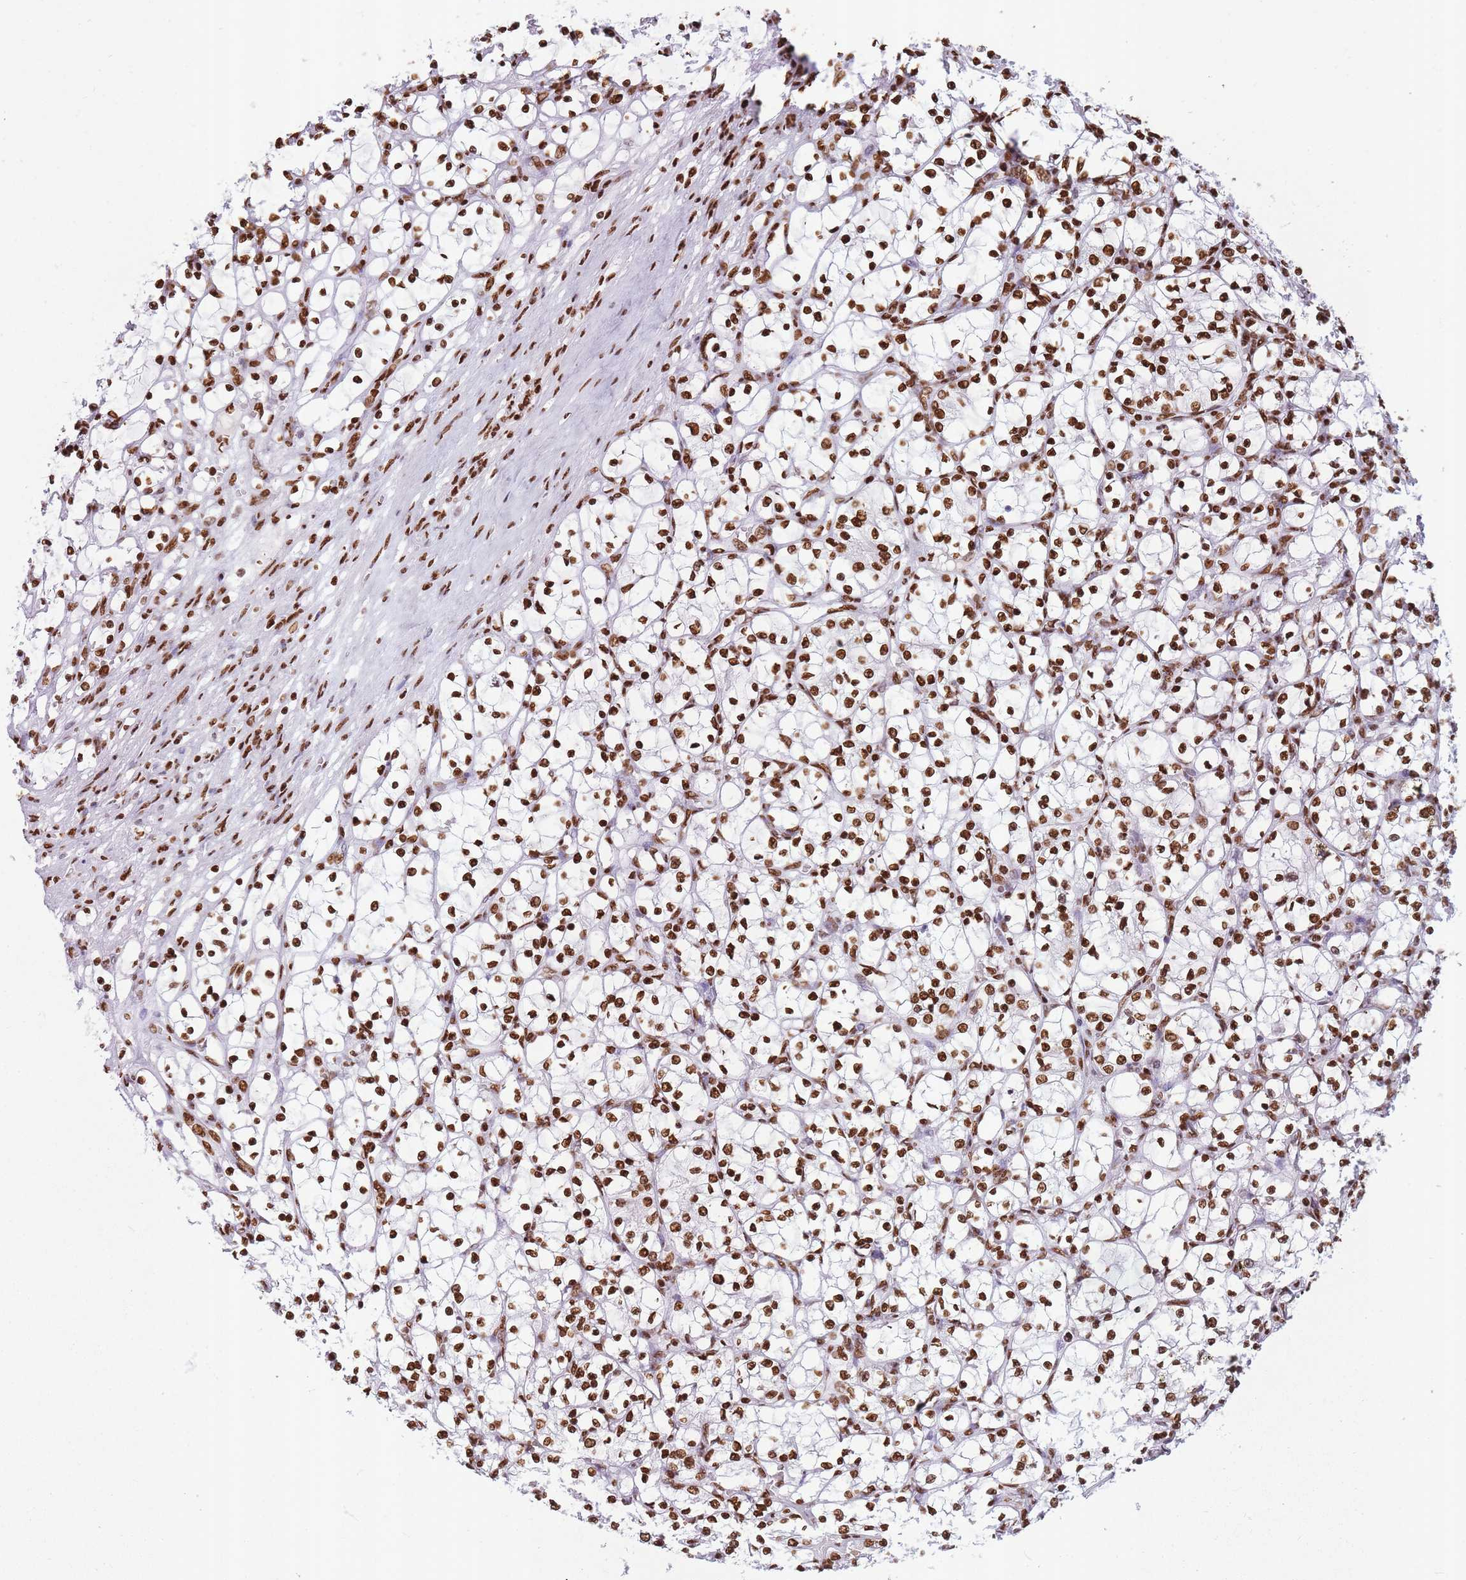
{"staining": {"intensity": "strong", "quantity": ">75%", "location": "nuclear"}, "tissue": "renal cancer", "cell_type": "Tumor cells", "image_type": "cancer", "snomed": [{"axis": "morphology", "description": "Adenocarcinoma, NOS"}, {"axis": "topography", "description": "Kidney"}], "caption": "An image of renal adenocarcinoma stained for a protein demonstrates strong nuclear brown staining in tumor cells.", "gene": "HNRNPUL1", "patient": {"sex": "female", "age": 69}}